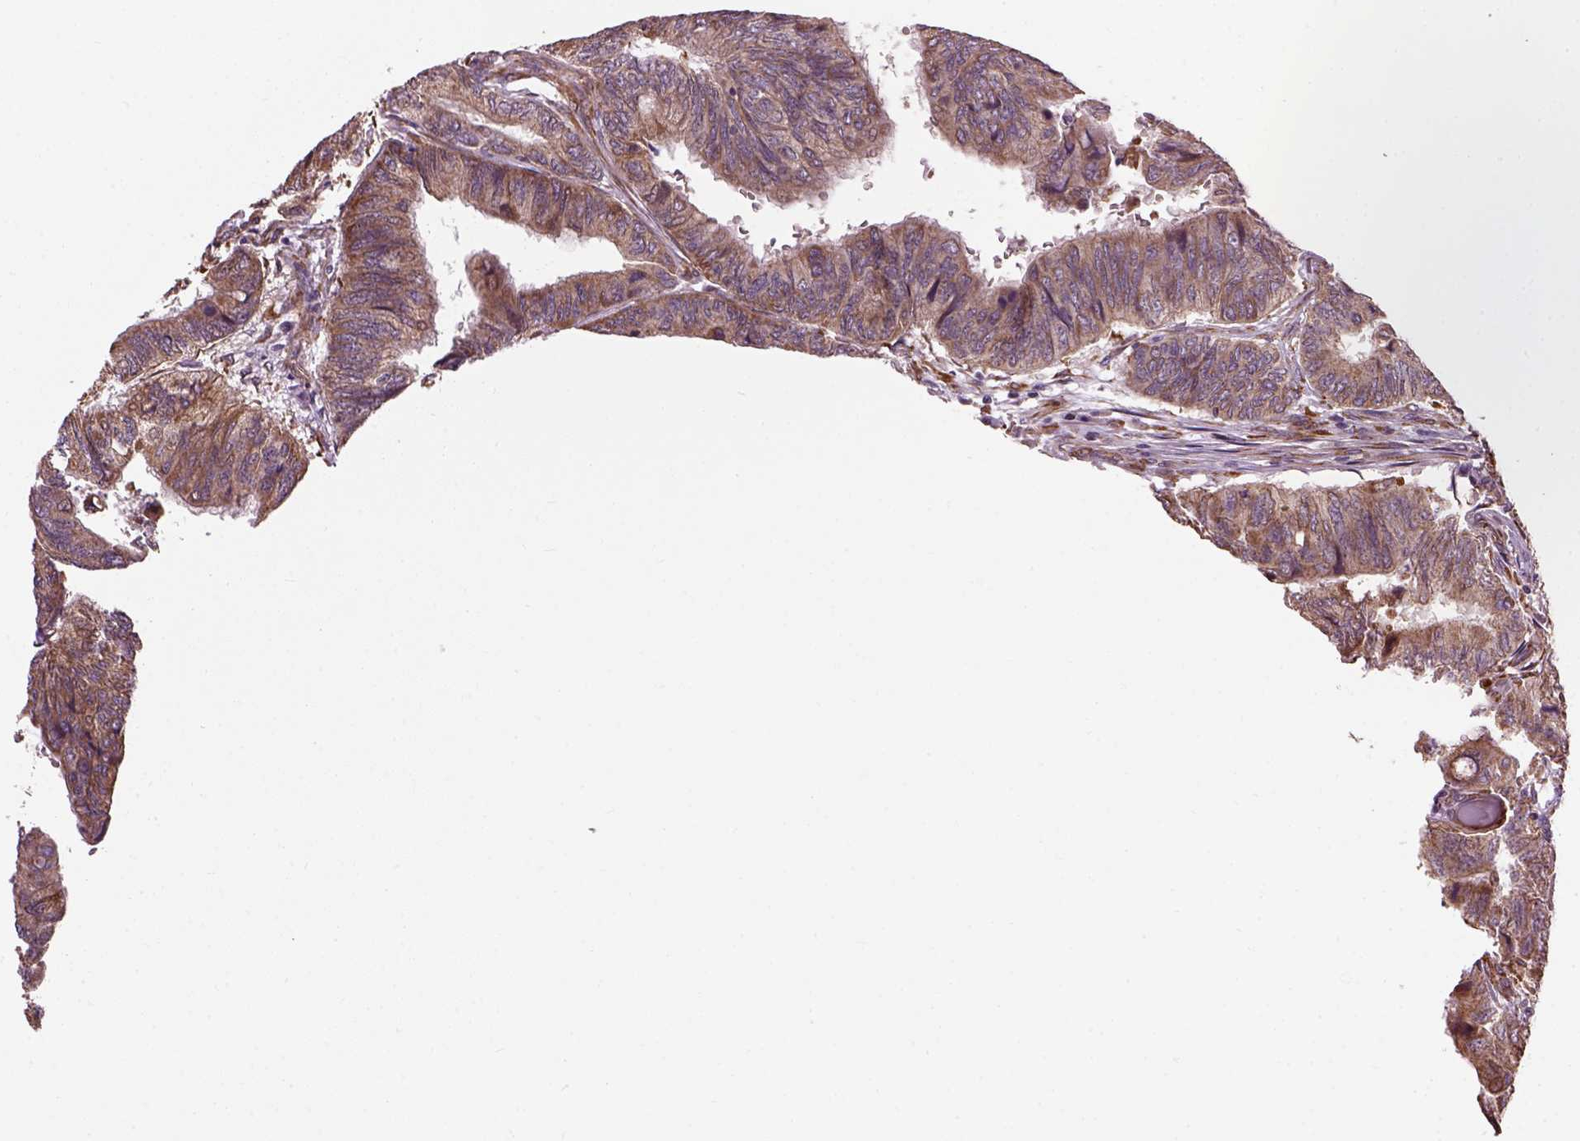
{"staining": {"intensity": "moderate", "quantity": "25%-75%", "location": "cytoplasmic/membranous"}, "tissue": "colorectal cancer", "cell_type": "Tumor cells", "image_type": "cancer", "snomed": [{"axis": "morphology", "description": "Normal tissue, NOS"}, {"axis": "morphology", "description": "Adenocarcinoma, NOS"}, {"axis": "topography", "description": "Rectum"}, {"axis": "topography", "description": "Peripheral nerve tissue"}], "caption": "There is medium levels of moderate cytoplasmic/membranous positivity in tumor cells of colorectal cancer, as demonstrated by immunohistochemical staining (brown color).", "gene": "XK", "patient": {"sex": "male", "age": 92}}